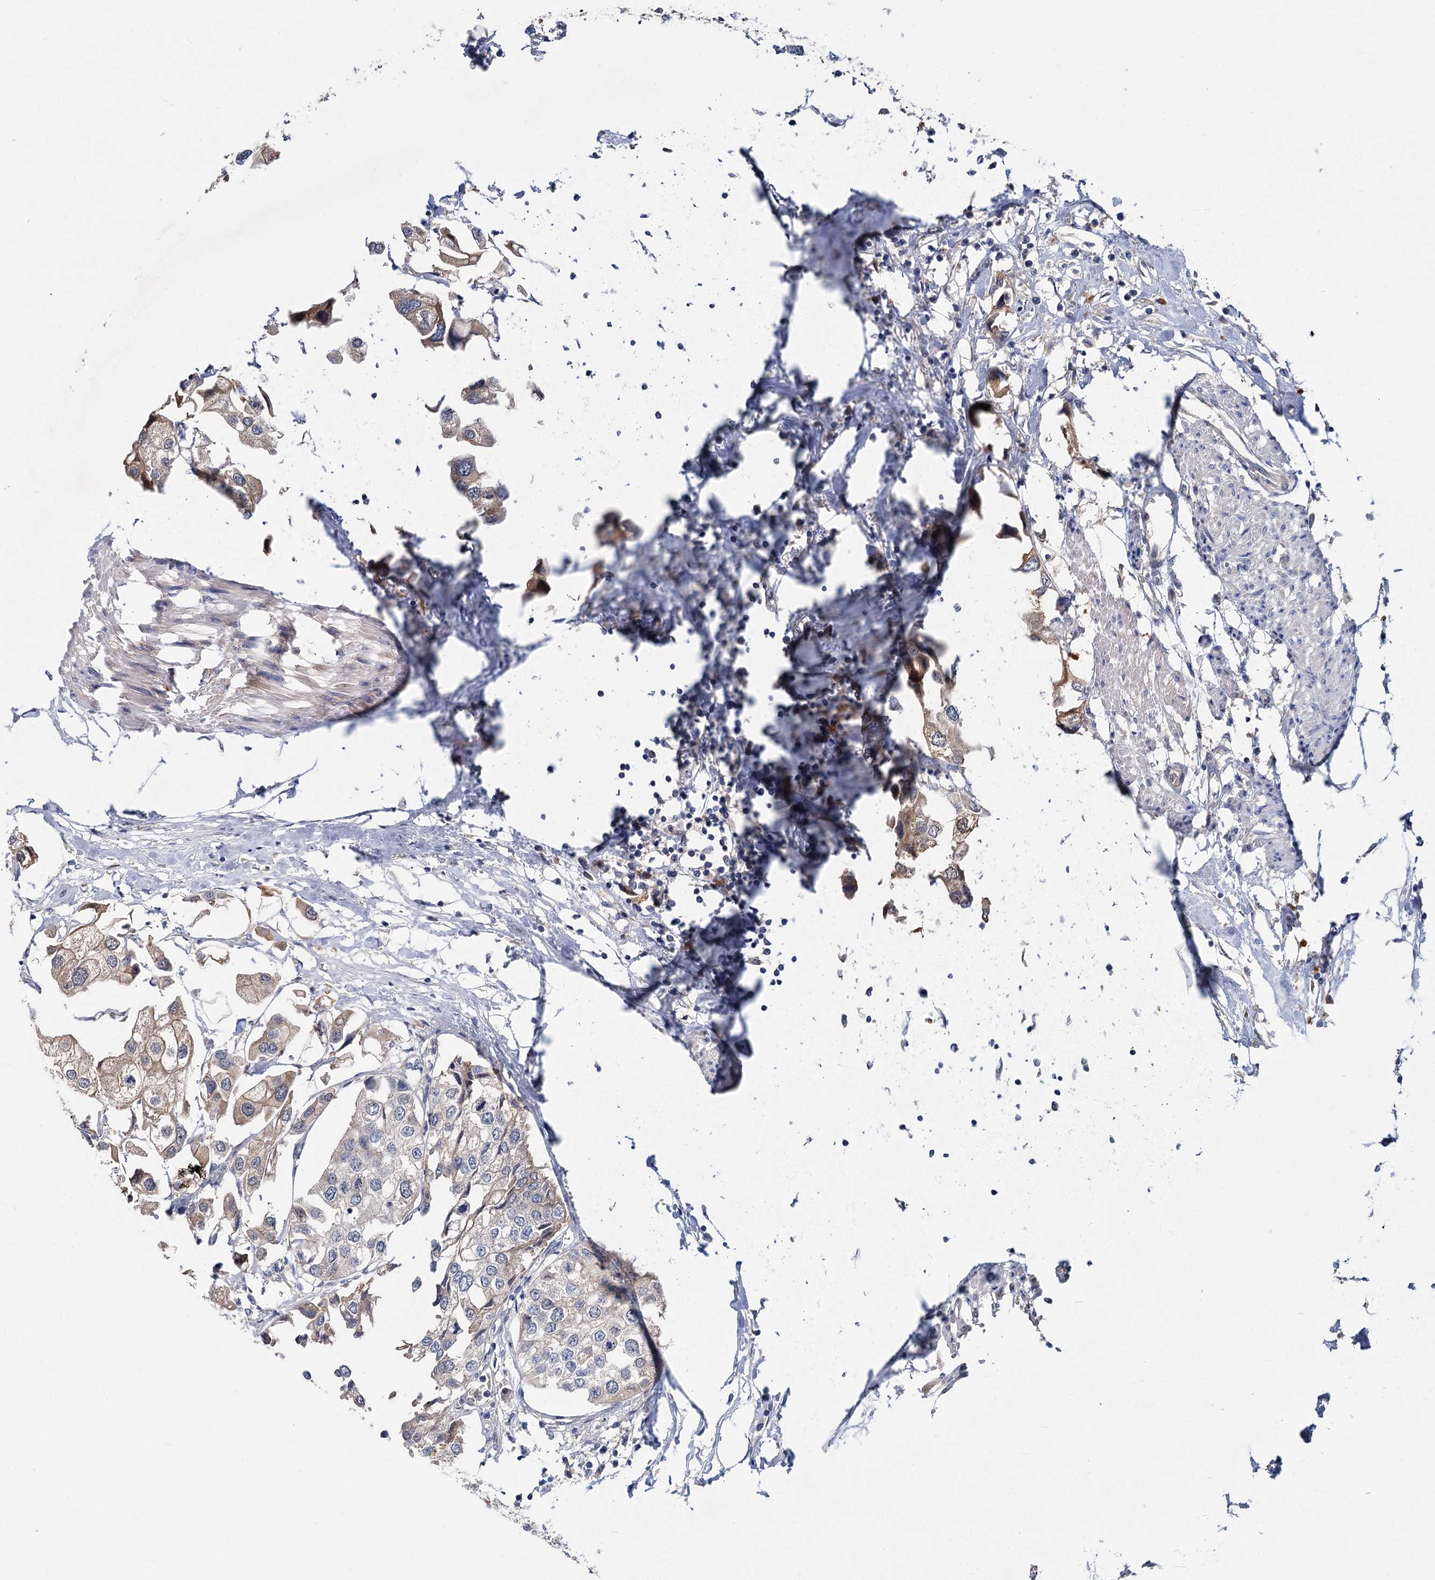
{"staining": {"intensity": "weak", "quantity": "<25%", "location": "cytoplasmic/membranous"}, "tissue": "urothelial cancer", "cell_type": "Tumor cells", "image_type": "cancer", "snomed": [{"axis": "morphology", "description": "Urothelial carcinoma, High grade"}, {"axis": "topography", "description": "Urinary bladder"}], "caption": "Tumor cells are negative for protein expression in human urothelial cancer.", "gene": "SNX15", "patient": {"sex": "male", "age": 64}}